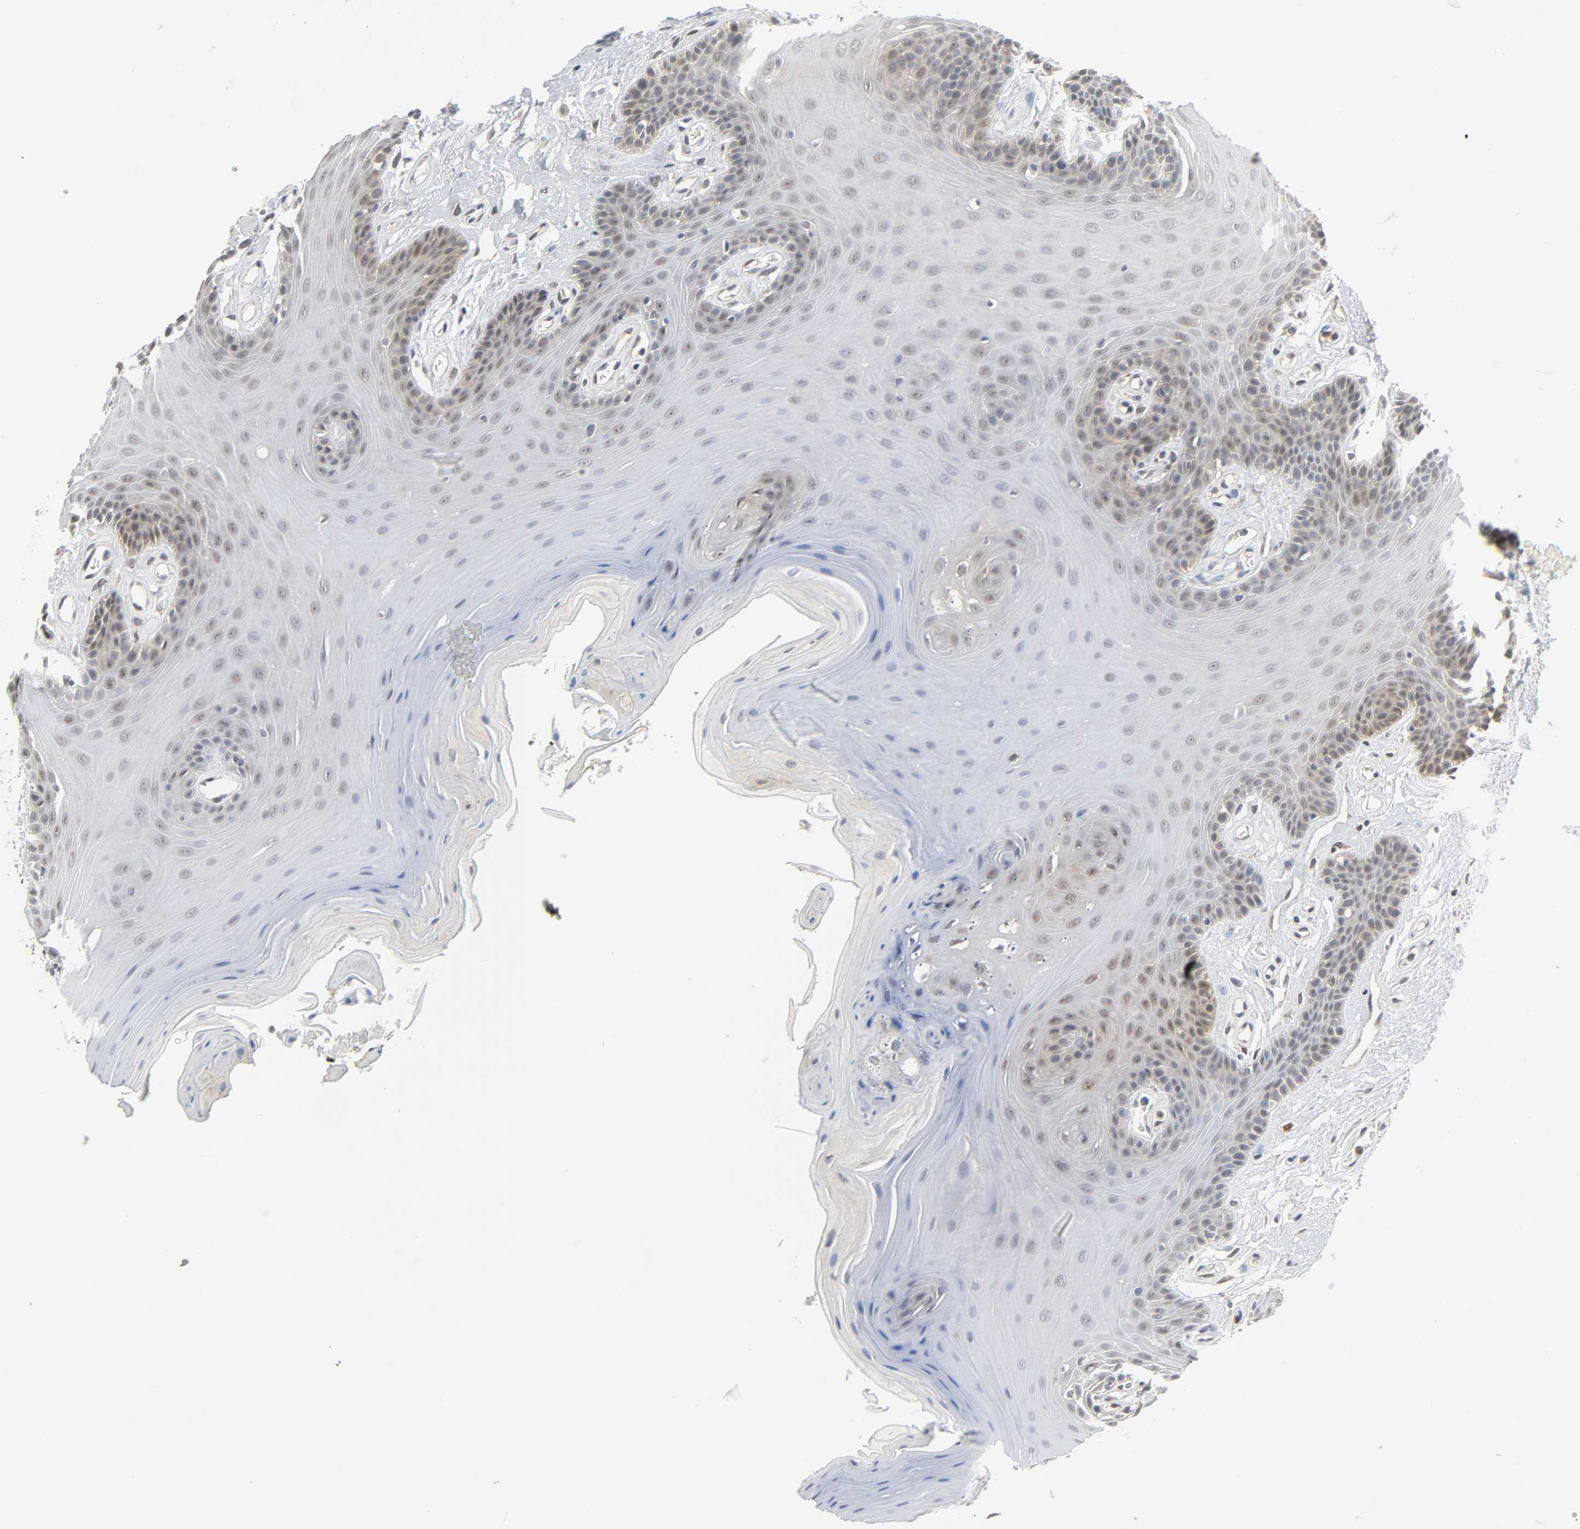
{"staining": {"intensity": "moderate", "quantity": "<25%", "location": "cytoplasmic/membranous"}, "tissue": "oral mucosa", "cell_type": "Squamous epithelial cells", "image_type": "normal", "snomed": [{"axis": "morphology", "description": "Normal tissue, NOS"}, {"axis": "morphology", "description": "Squamous cell carcinoma, NOS"}, {"axis": "topography", "description": "Skeletal muscle"}, {"axis": "topography", "description": "Oral tissue"}, {"axis": "topography", "description": "Head-Neck"}], "caption": "Moderate cytoplasmic/membranous expression is appreciated in about <25% of squamous epithelial cells in normal oral mucosa.", "gene": "MIF", "patient": {"sex": "male", "age": 71}}